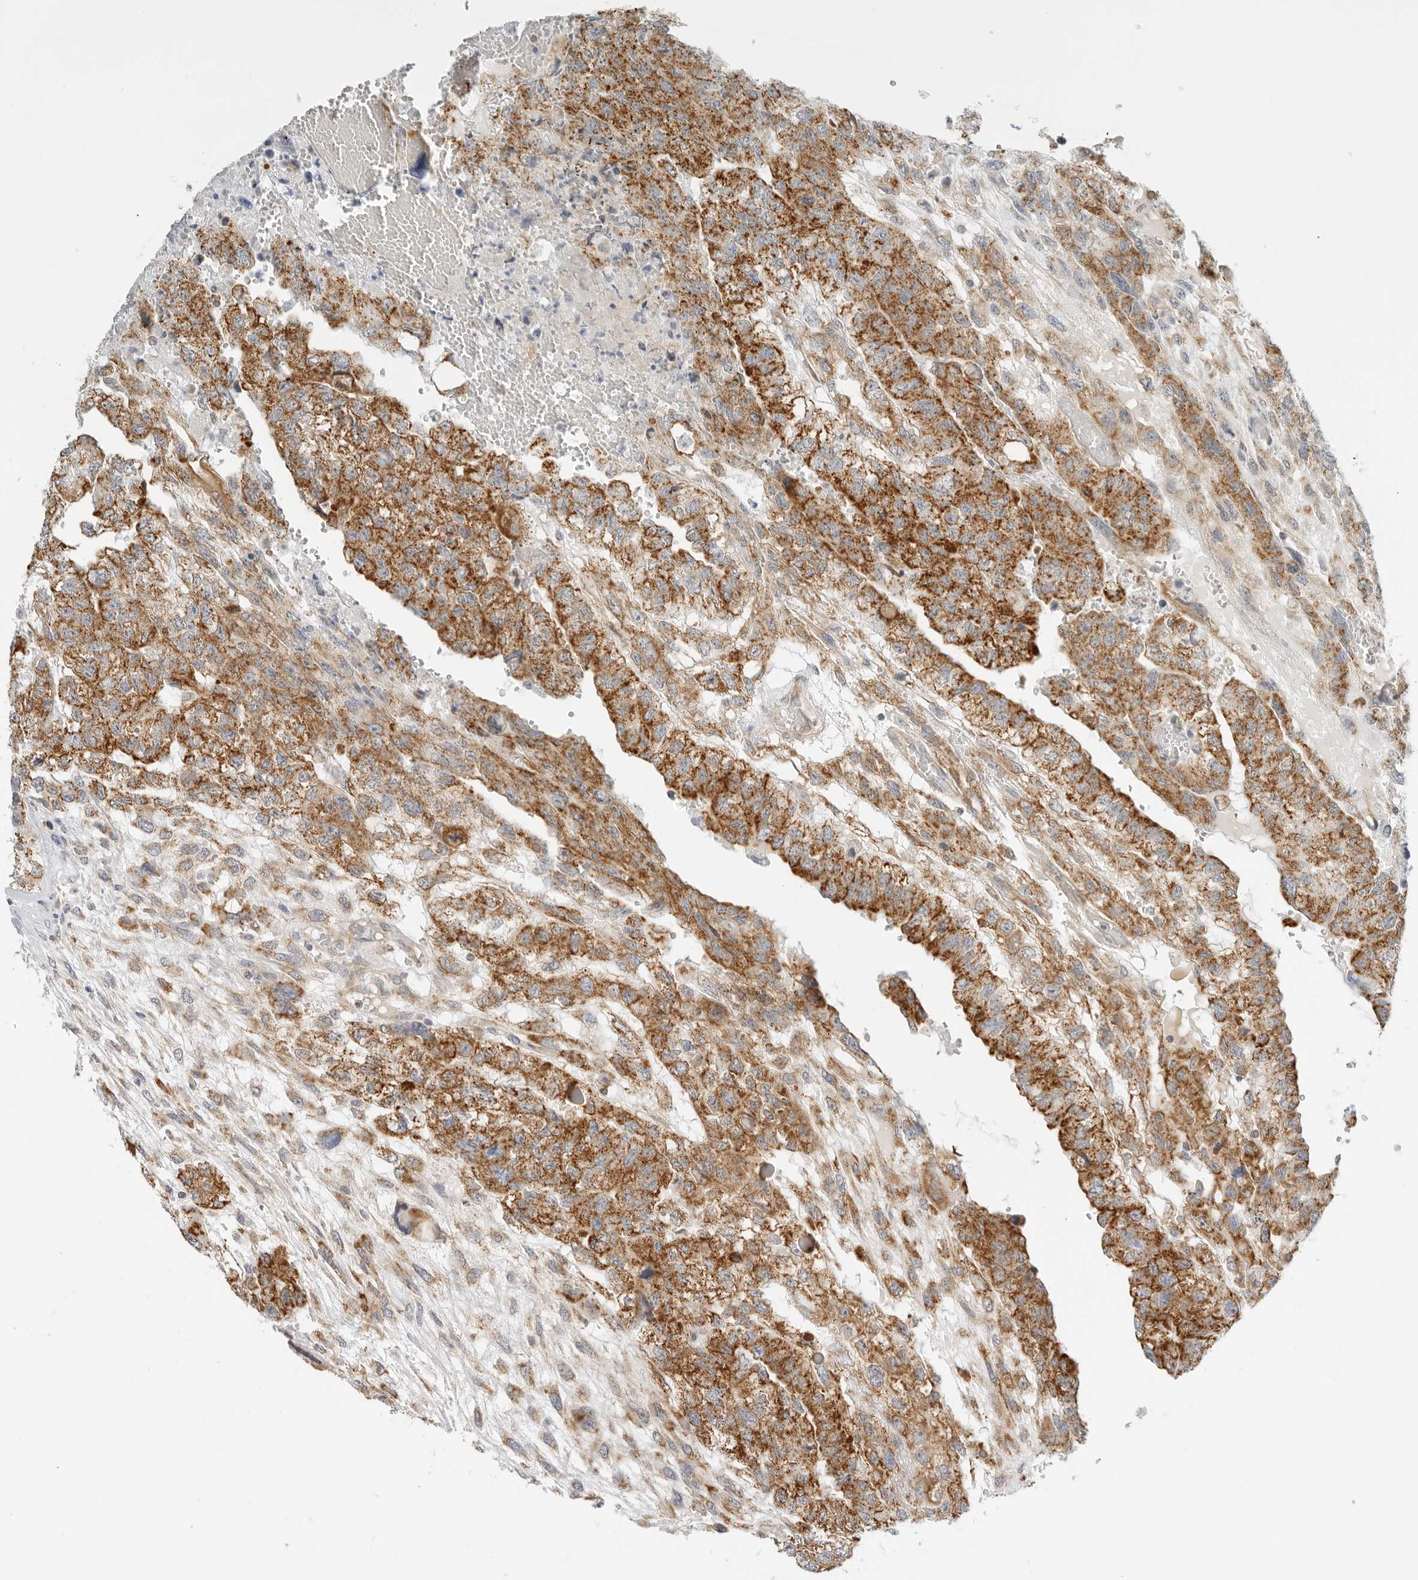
{"staining": {"intensity": "strong", "quantity": ">75%", "location": "cytoplasmic/membranous"}, "tissue": "testis cancer", "cell_type": "Tumor cells", "image_type": "cancer", "snomed": [{"axis": "morphology", "description": "Carcinoma, Embryonal, NOS"}, {"axis": "topography", "description": "Testis"}], "caption": "Immunohistochemistry image of neoplastic tissue: human testis cancer stained using immunohistochemistry reveals high levels of strong protein expression localized specifically in the cytoplasmic/membranous of tumor cells, appearing as a cytoplasmic/membranous brown color.", "gene": "RC3H1", "patient": {"sex": "male", "age": 36}}